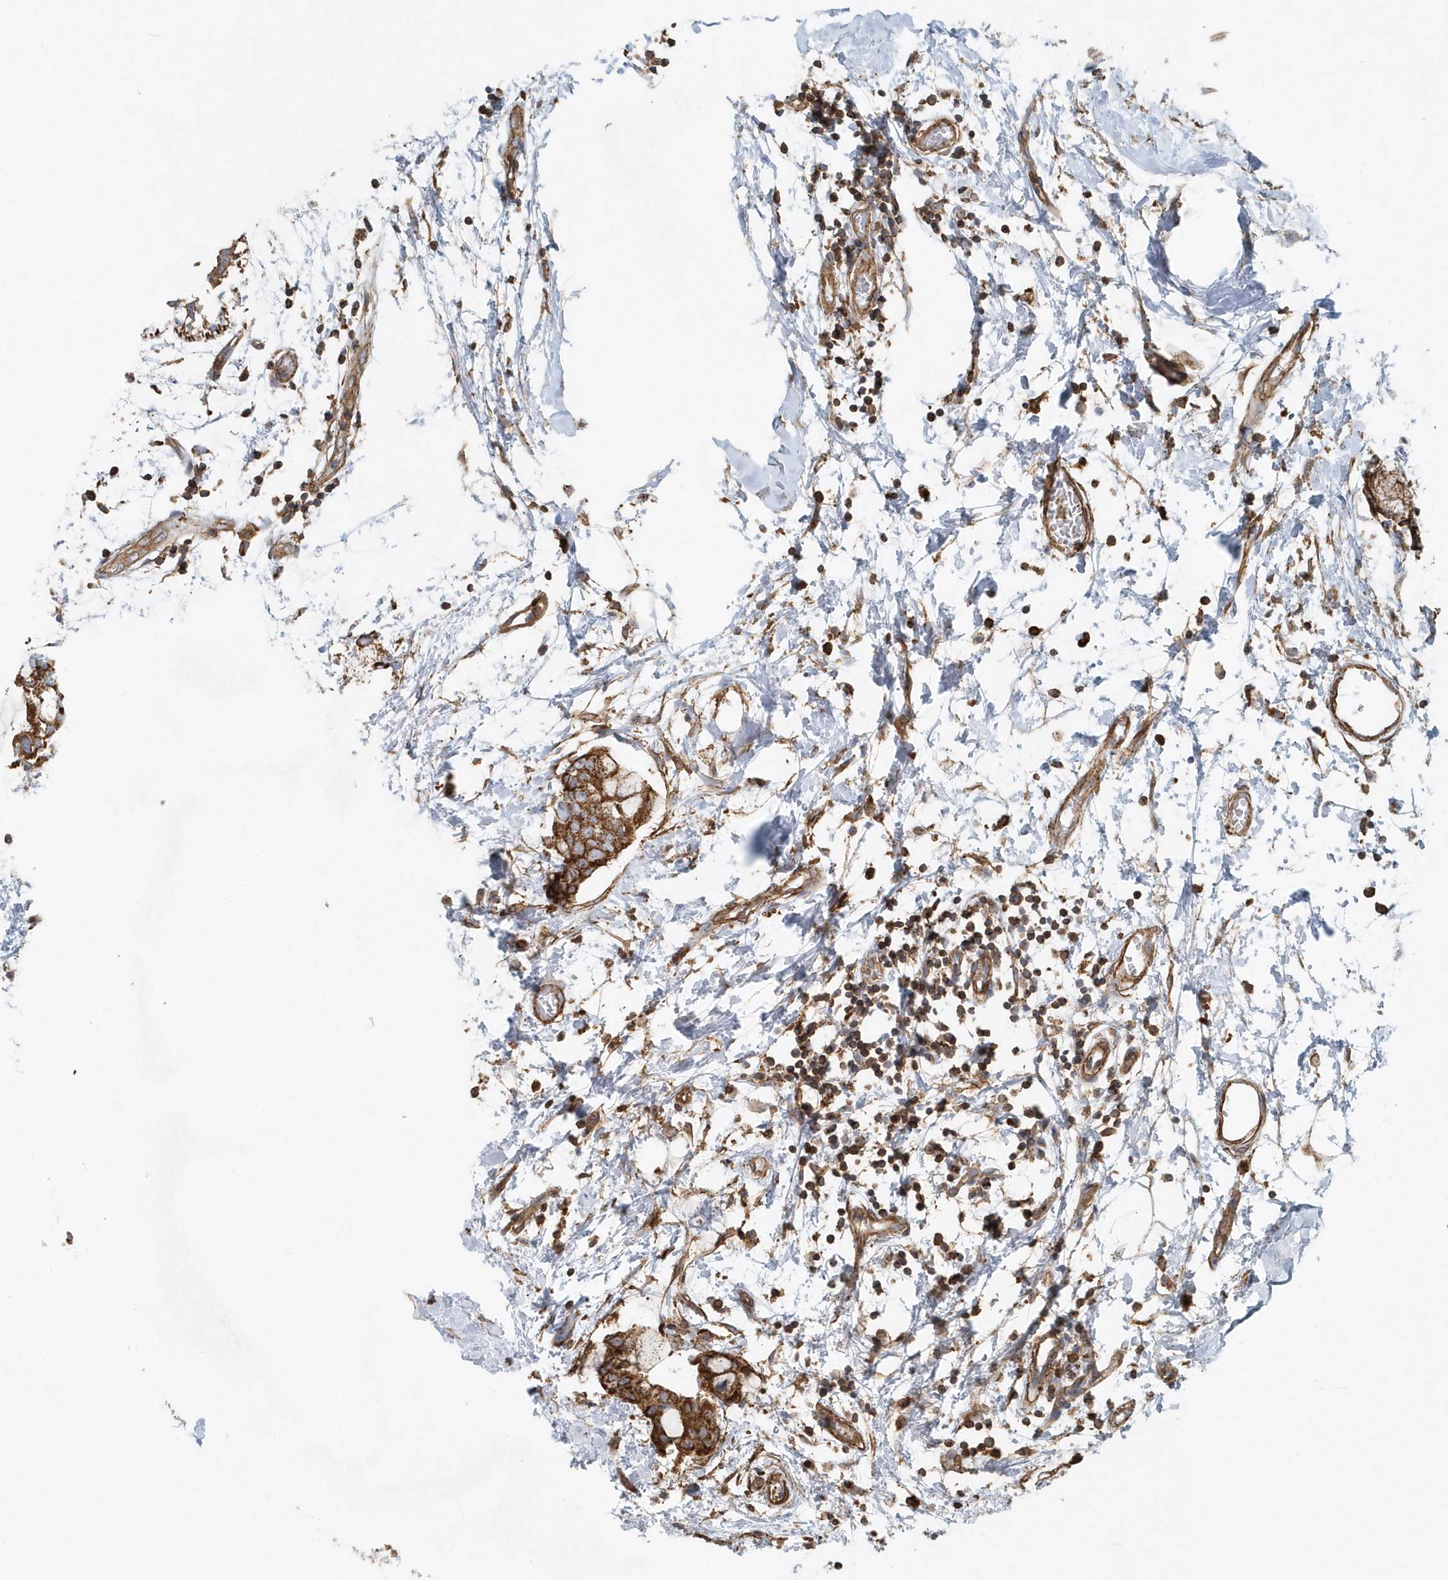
{"staining": {"intensity": "moderate", "quantity": ">75%", "location": "cytoplasmic/membranous"}, "tissue": "breast cancer", "cell_type": "Tumor cells", "image_type": "cancer", "snomed": [{"axis": "morphology", "description": "Duct carcinoma"}, {"axis": "topography", "description": "Breast"}], "caption": "A high-resolution micrograph shows immunohistochemistry staining of intraductal carcinoma (breast), which displays moderate cytoplasmic/membranous staining in about >75% of tumor cells. (DAB IHC with brightfield microscopy, high magnification).", "gene": "MMUT", "patient": {"sex": "female", "age": 40}}